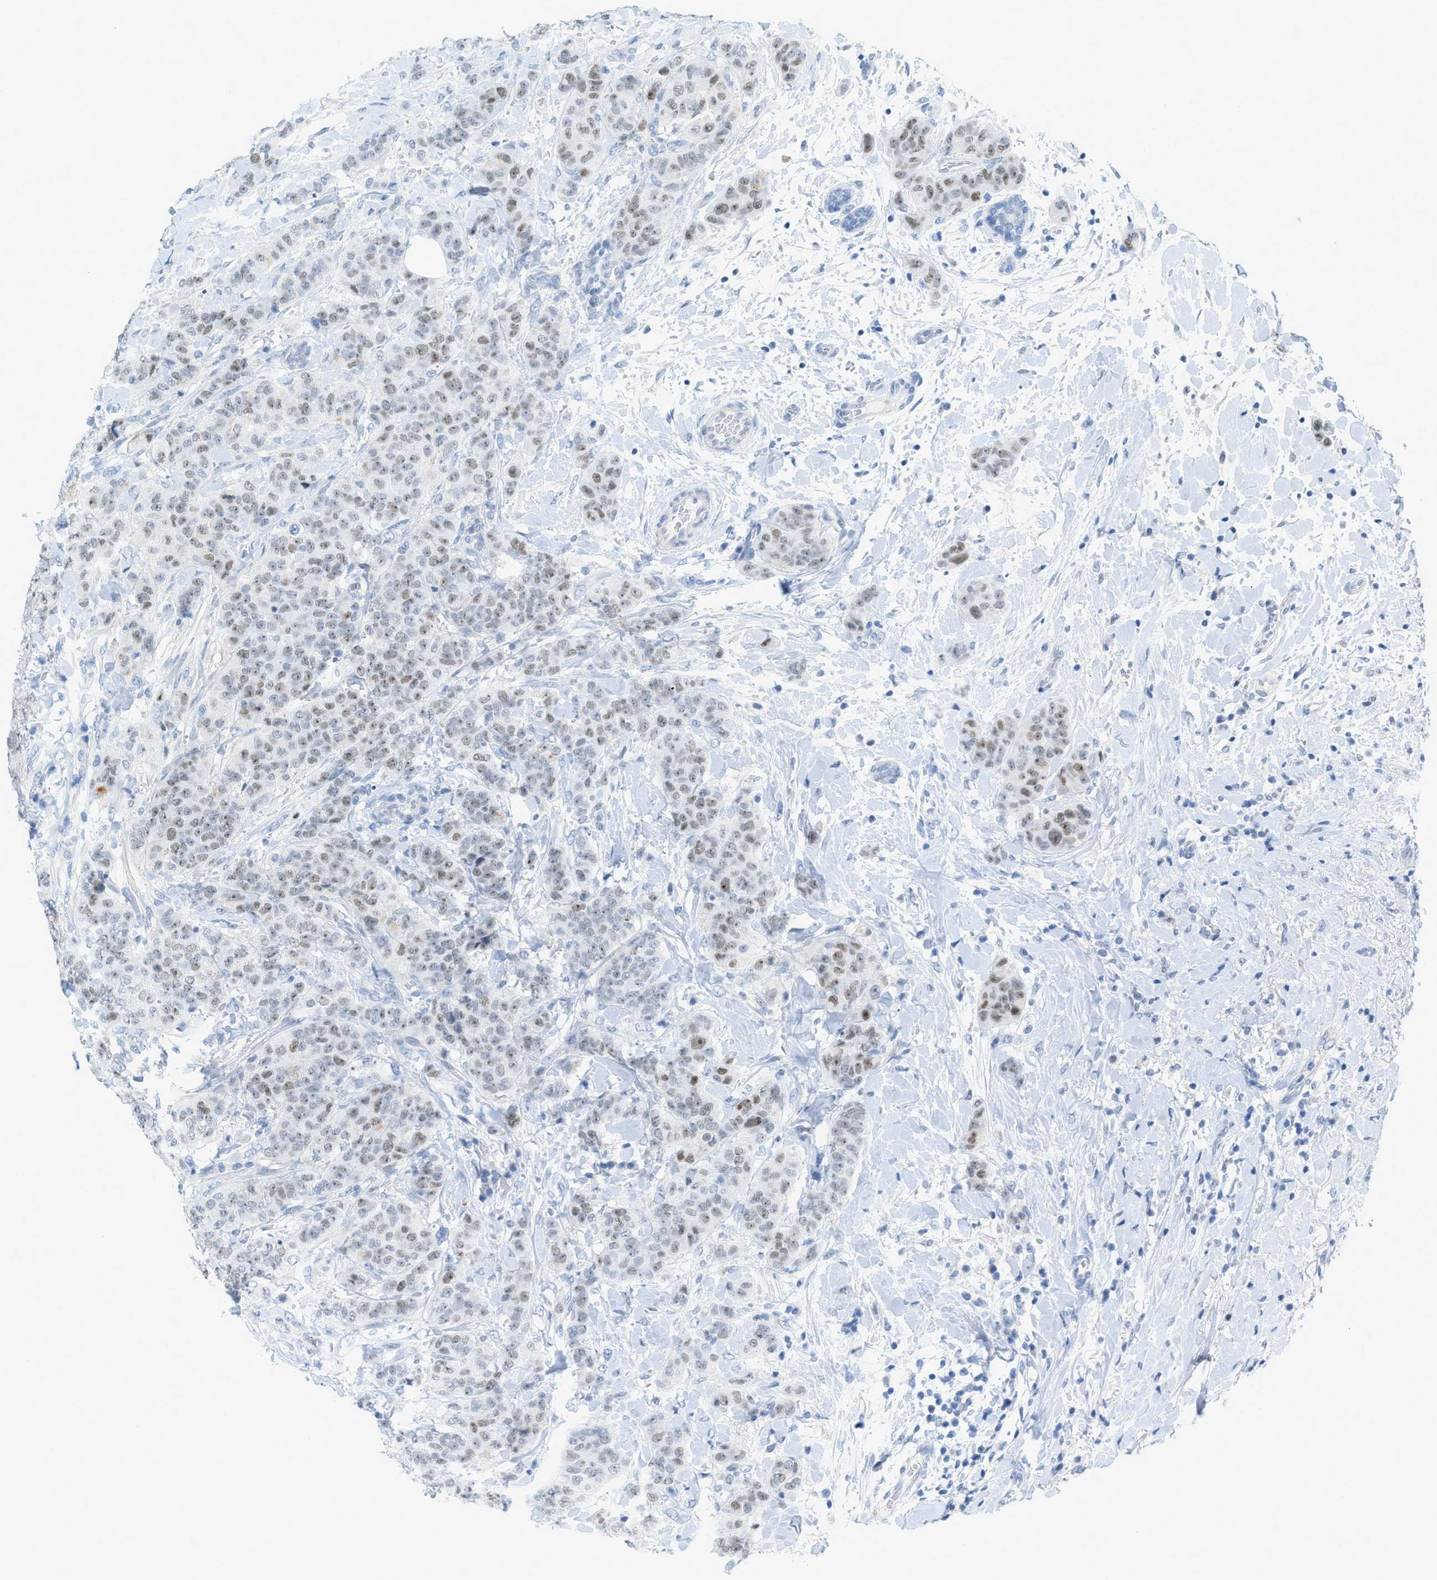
{"staining": {"intensity": "moderate", "quantity": "25%-75%", "location": "nuclear"}, "tissue": "breast cancer", "cell_type": "Tumor cells", "image_type": "cancer", "snomed": [{"axis": "morphology", "description": "Normal tissue, NOS"}, {"axis": "morphology", "description": "Duct carcinoma"}, {"axis": "topography", "description": "Breast"}], "caption": "About 25%-75% of tumor cells in breast invasive ductal carcinoma show moderate nuclear protein positivity as visualized by brown immunohistochemical staining.", "gene": "HLTF", "patient": {"sex": "female", "age": 40}}